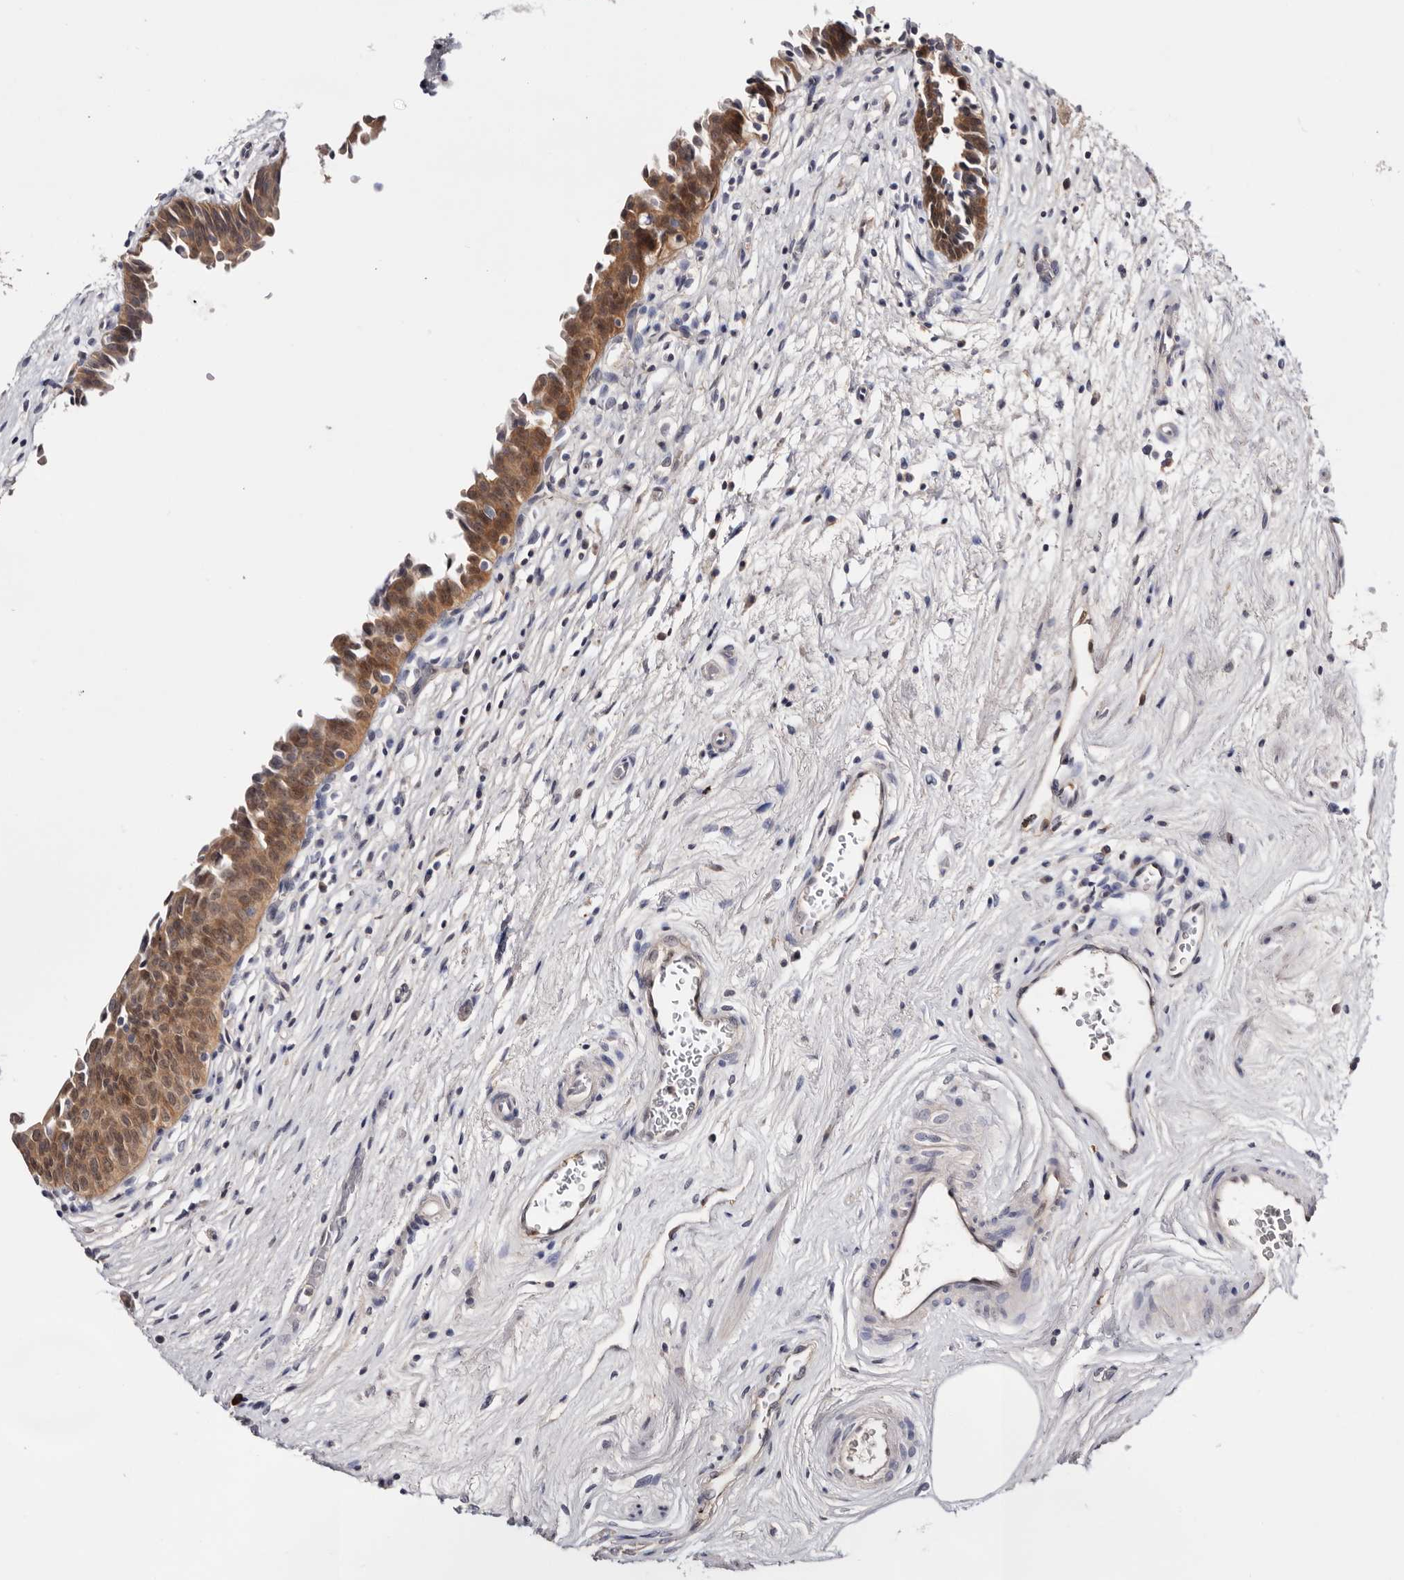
{"staining": {"intensity": "moderate", "quantity": ">75%", "location": "cytoplasmic/membranous,nuclear"}, "tissue": "urinary bladder", "cell_type": "Urothelial cells", "image_type": "normal", "snomed": [{"axis": "morphology", "description": "Normal tissue, NOS"}, {"axis": "topography", "description": "Urinary bladder"}], "caption": "Immunohistochemistry (IHC) (DAB (3,3'-diaminobenzidine)) staining of unremarkable urinary bladder reveals moderate cytoplasmic/membranous,nuclear protein positivity in approximately >75% of urothelial cells.", "gene": "TP53I3", "patient": {"sex": "male", "age": 83}}